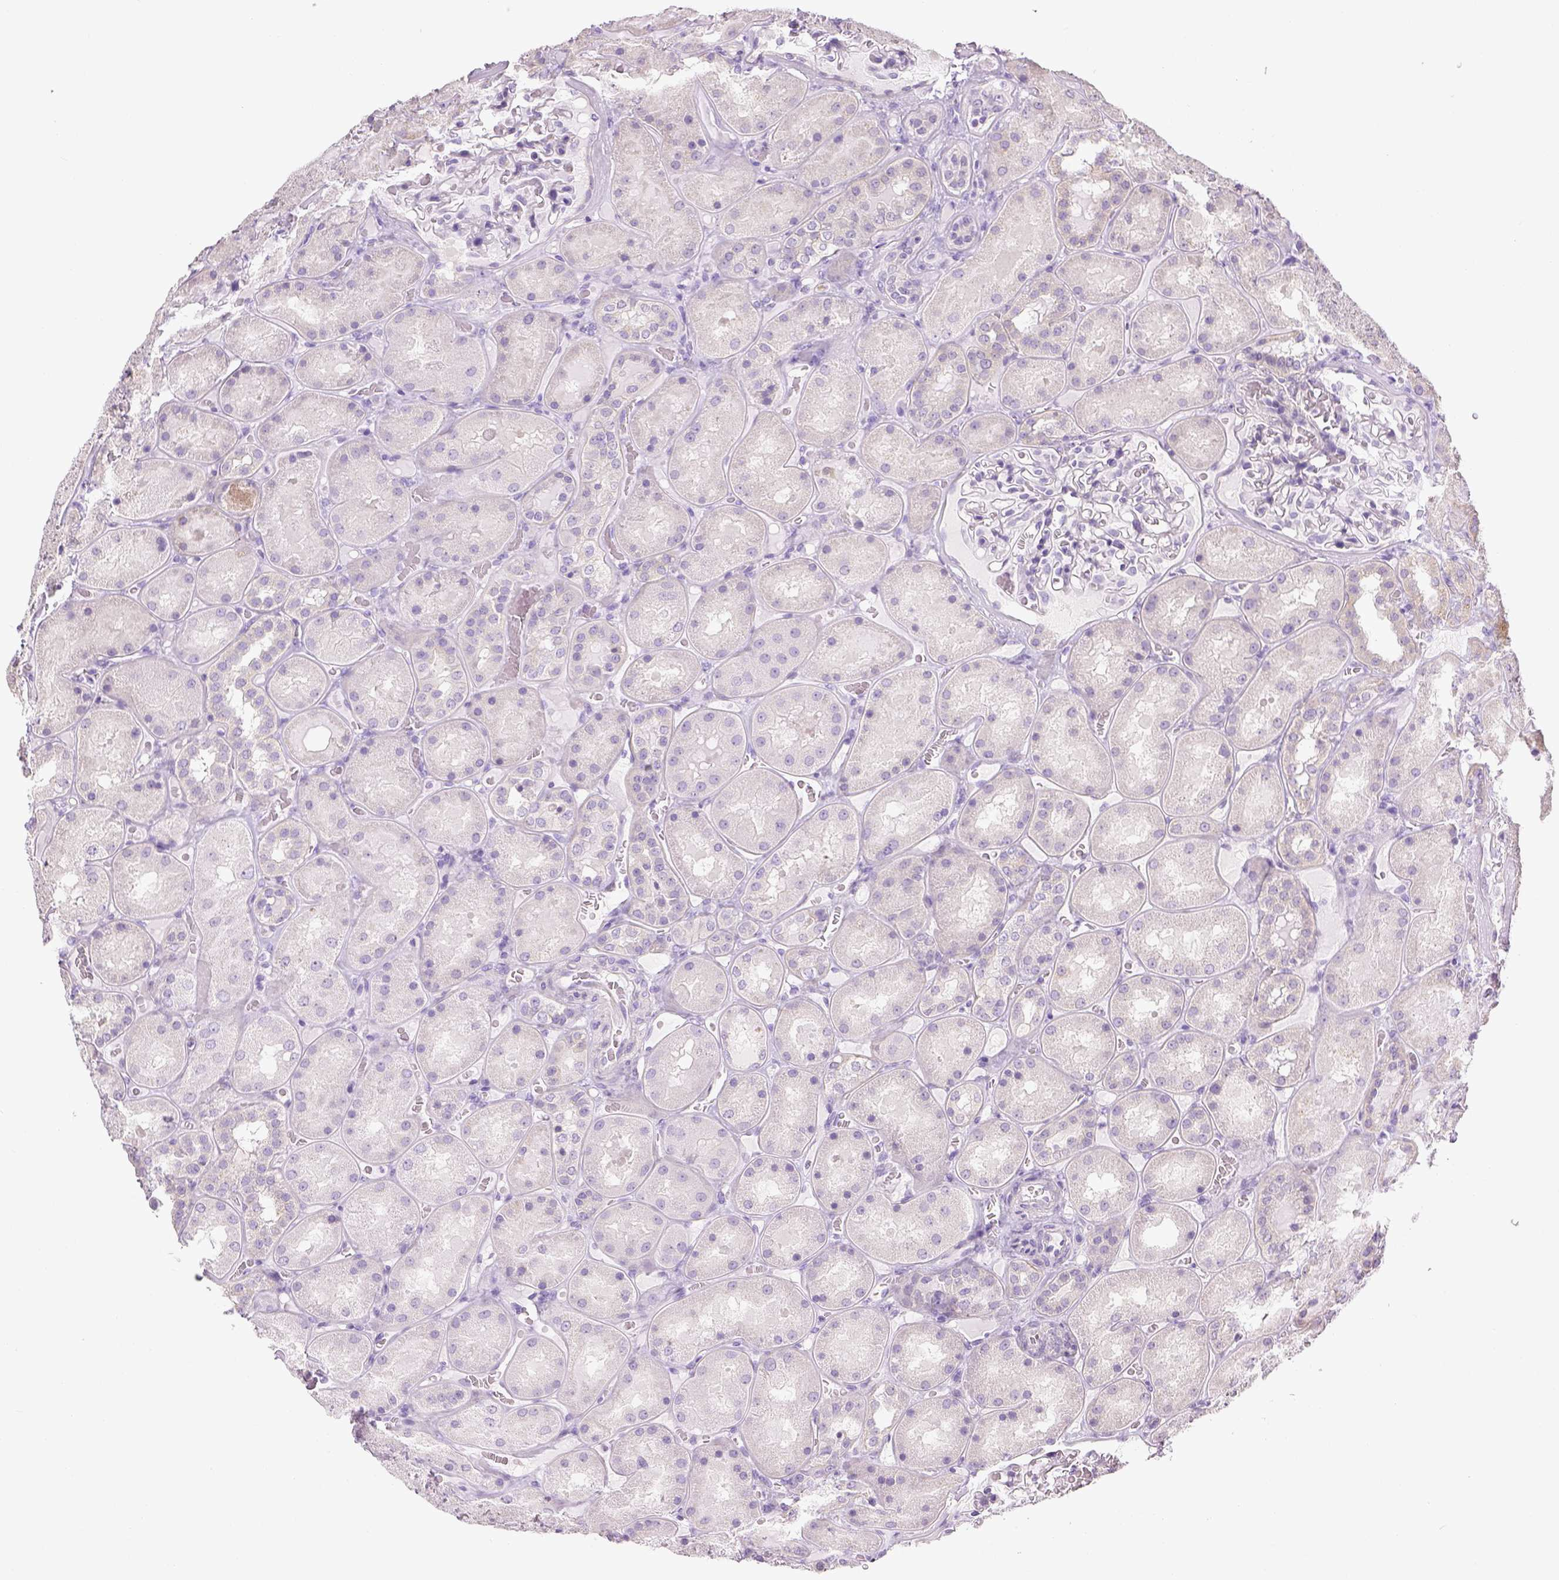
{"staining": {"intensity": "negative", "quantity": "none", "location": "none"}, "tissue": "kidney", "cell_type": "Cells in glomeruli", "image_type": "normal", "snomed": [{"axis": "morphology", "description": "Normal tissue, NOS"}, {"axis": "topography", "description": "Kidney"}], "caption": "The immunohistochemistry (IHC) photomicrograph has no significant staining in cells in glomeruli of kidney.", "gene": "LGSN", "patient": {"sex": "male", "age": 73}}